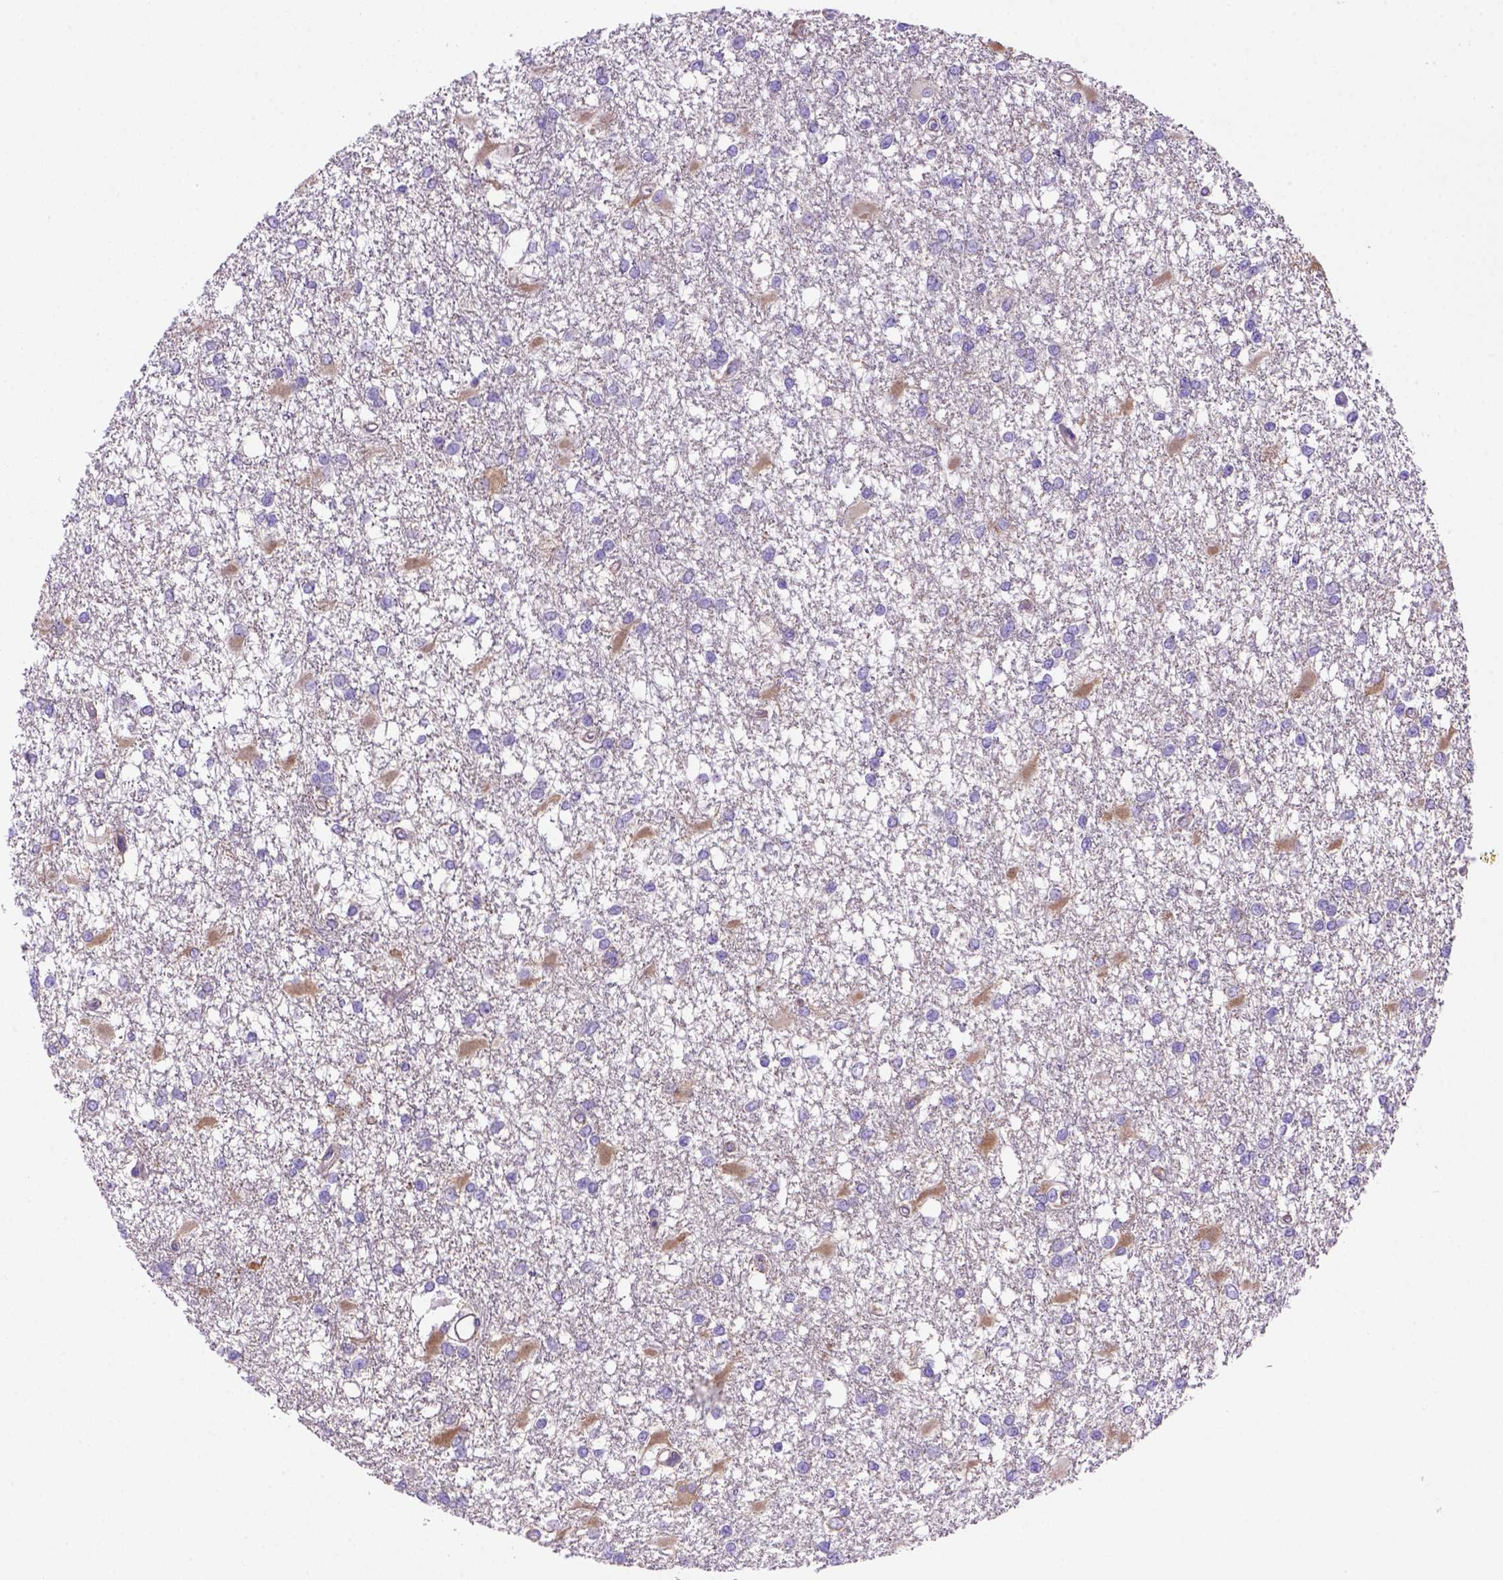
{"staining": {"intensity": "negative", "quantity": "none", "location": "none"}, "tissue": "glioma", "cell_type": "Tumor cells", "image_type": "cancer", "snomed": [{"axis": "morphology", "description": "Glioma, malignant, High grade"}, {"axis": "topography", "description": "Cerebral cortex"}], "caption": "IHC of high-grade glioma (malignant) shows no expression in tumor cells. Brightfield microscopy of immunohistochemistry stained with DAB (3,3'-diaminobenzidine) (brown) and hematoxylin (blue), captured at high magnification.", "gene": "PEX12", "patient": {"sex": "male", "age": 79}}